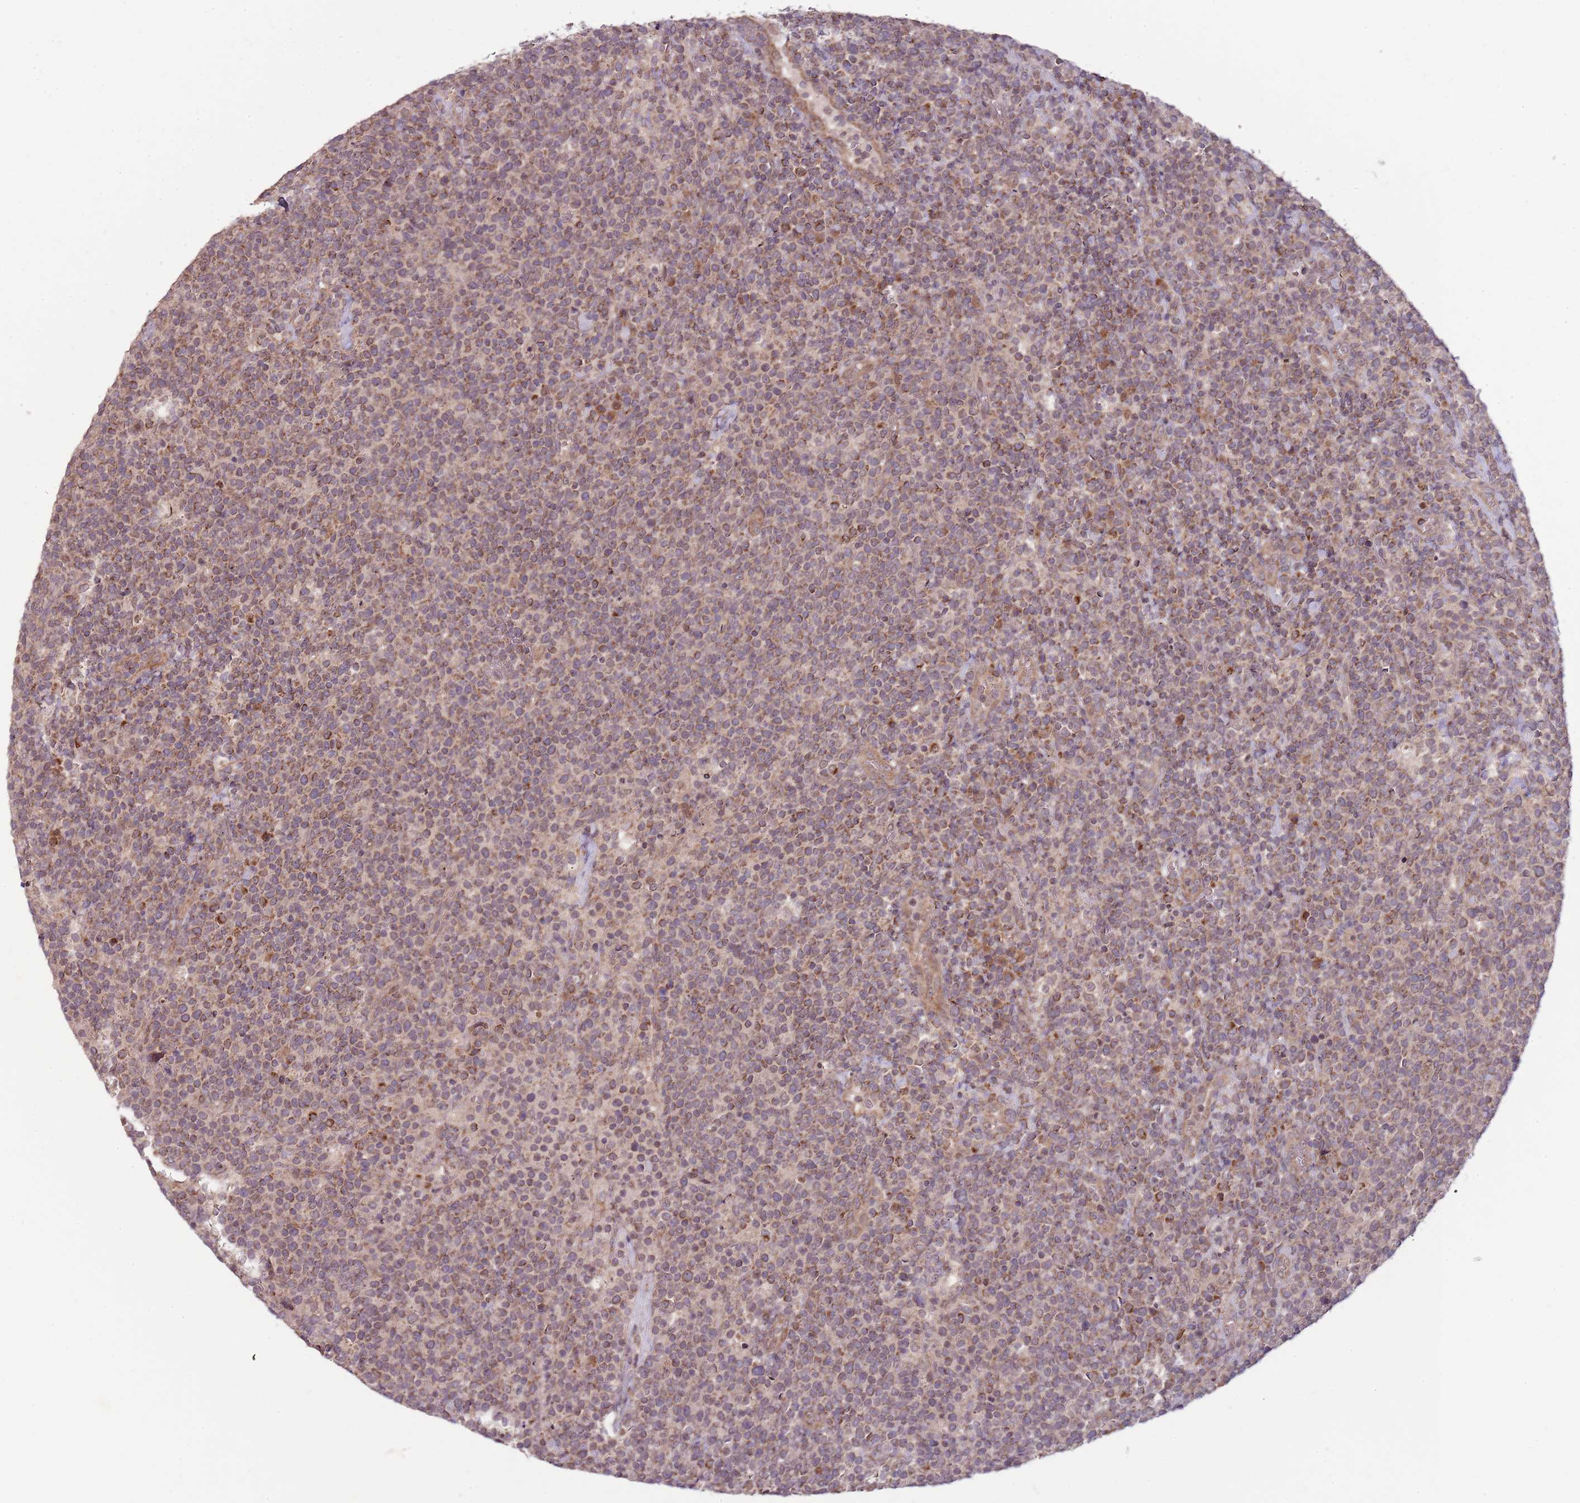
{"staining": {"intensity": "weak", "quantity": "25%-75%", "location": "cytoplasmic/membranous"}, "tissue": "lymphoma", "cell_type": "Tumor cells", "image_type": "cancer", "snomed": [{"axis": "morphology", "description": "Malignant lymphoma, non-Hodgkin's type, High grade"}, {"axis": "topography", "description": "Lymph node"}], "caption": "Lymphoma was stained to show a protein in brown. There is low levels of weak cytoplasmic/membranous staining in approximately 25%-75% of tumor cells.", "gene": "RNF181", "patient": {"sex": "male", "age": 61}}